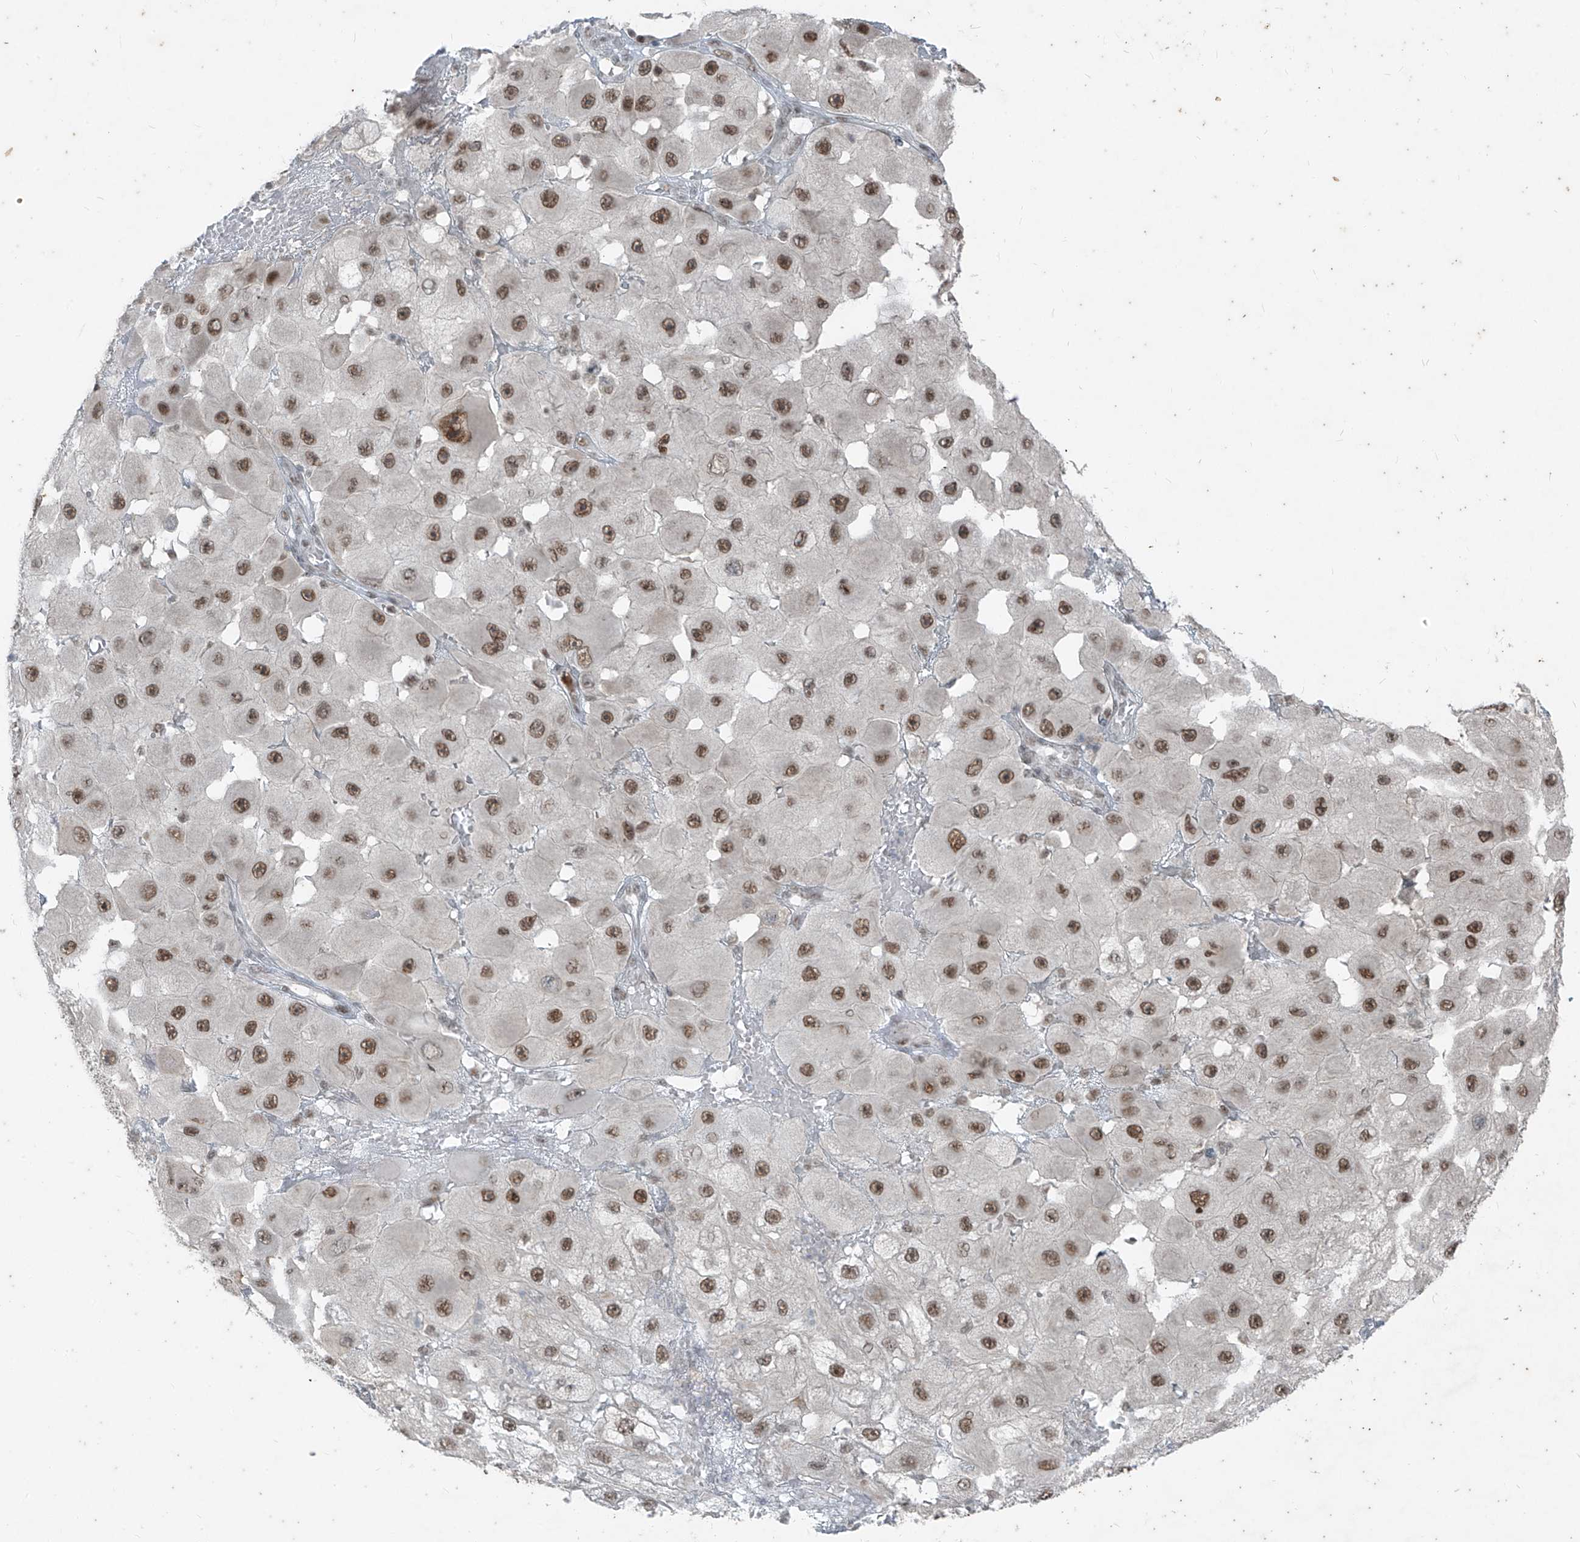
{"staining": {"intensity": "moderate", "quantity": ">75%", "location": "nuclear"}, "tissue": "melanoma", "cell_type": "Tumor cells", "image_type": "cancer", "snomed": [{"axis": "morphology", "description": "Malignant melanoma, NOS"}, {"axis": "topography", "description": "Skin"}], "caption": "A photomicrograph of human malignant melanoma stained for a protein demonstrates moderate nuclear brown staining in tumor cells.", "gene": "ZNF354B", "patient": {"sex": "female", "age": 81}}